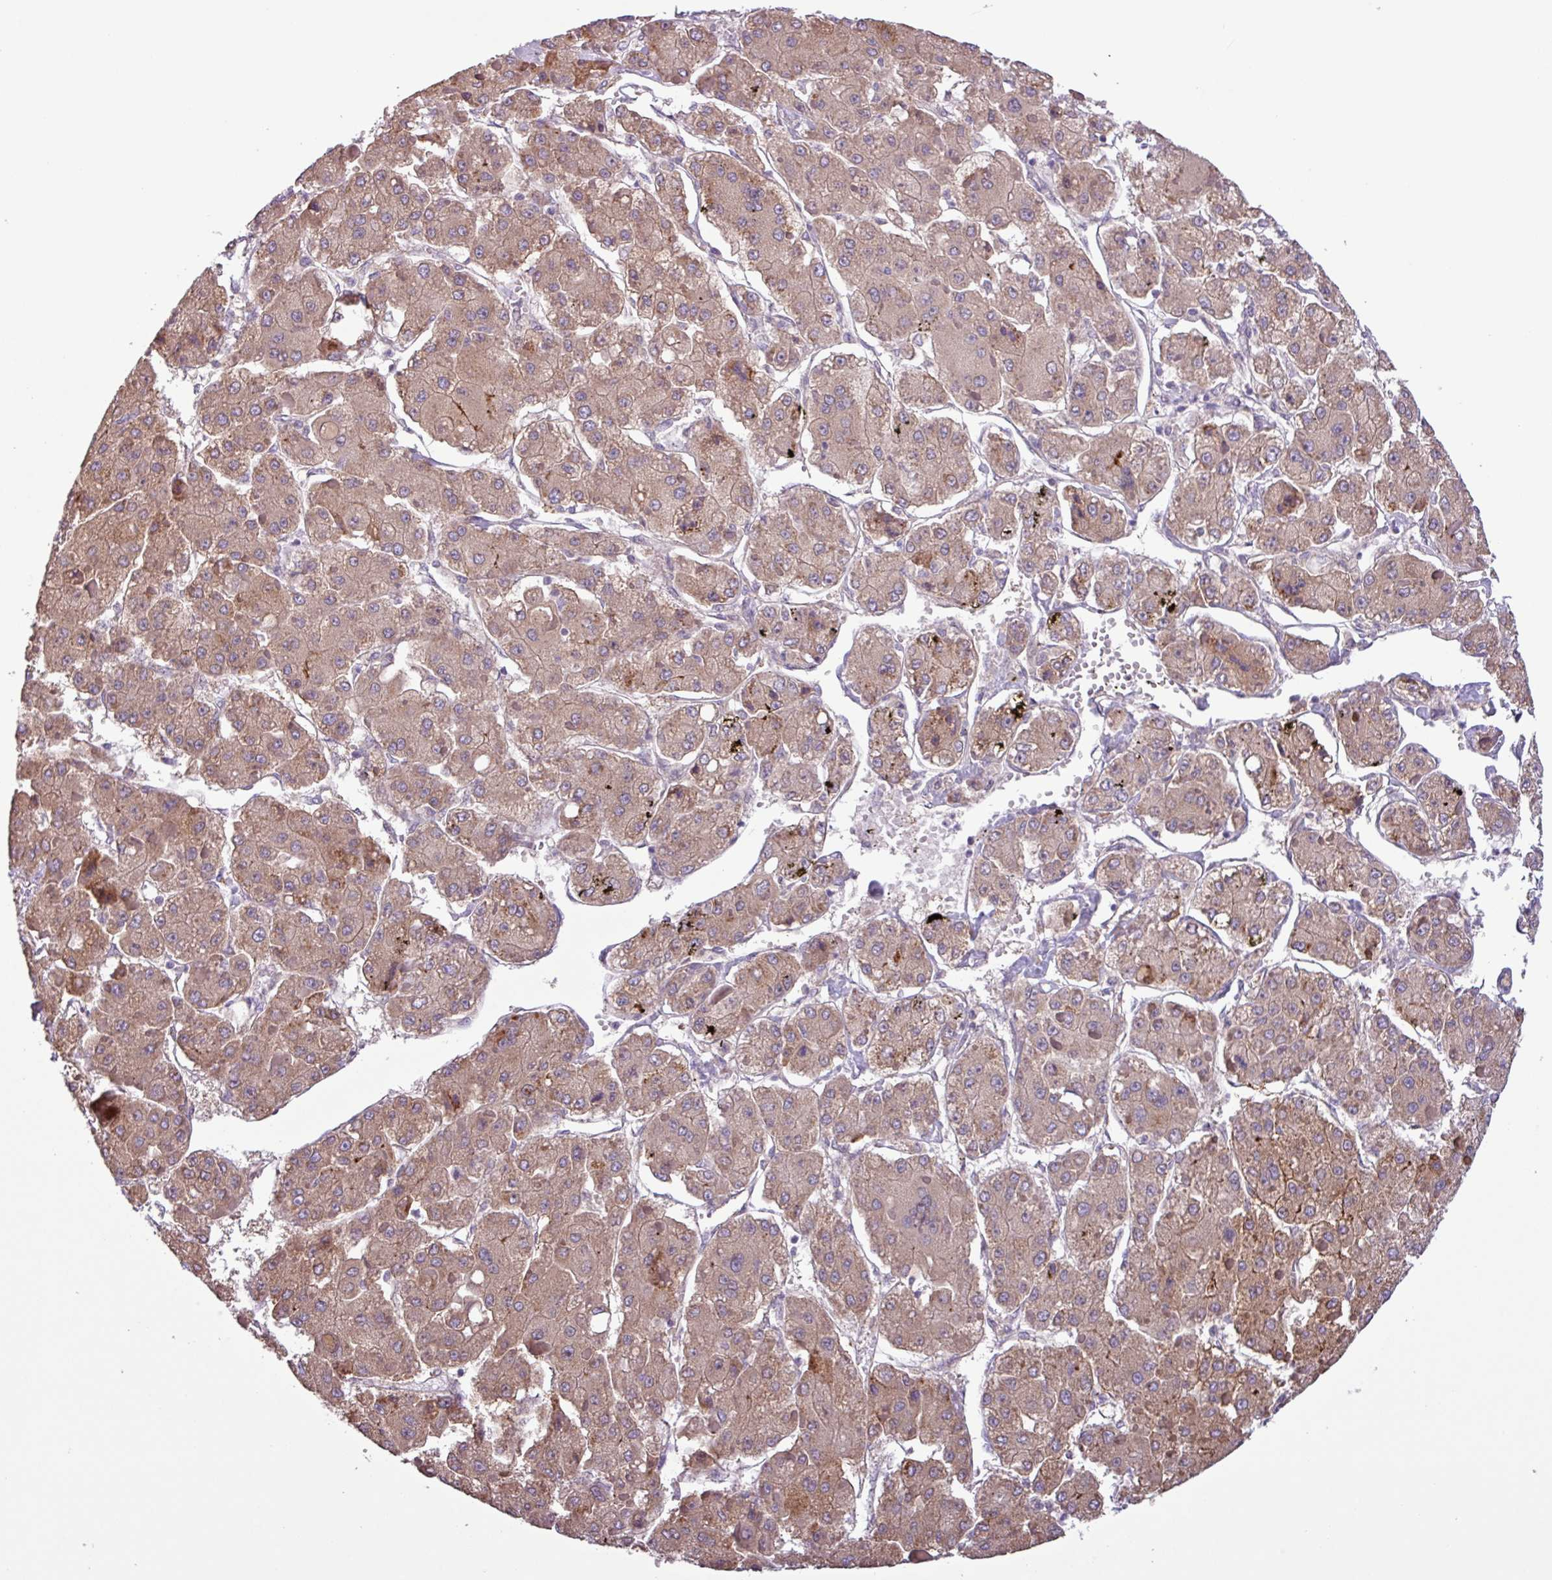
{"staining": {"intensity": "moderate", "quantity": ">75%", "location": "cytoplasmic/membranous"}, "tissue": "liver cancer", "cell_type": "Tumor cells", "image_type": "cancer", "snomed": [{"axis": "morphology", "description": "Carcinoma, Hepatocellular, NOS"}, {"axis": "topography", "description": "Liver"}], "caption": "Immunohistochemistry (IHC) micrograph of neoplastic tissue: hepatocellular carcinoma (liver) stained using immunohistochemistry (IHC) shows medium levels of moderate protein expression localized specifically in the cytoplasmic/membranous of tumor cells, appearing as a cytoplasmic/membranous brown color.", "gene": "C20orf27", "patient": {"sex": "female", "age": 73}}